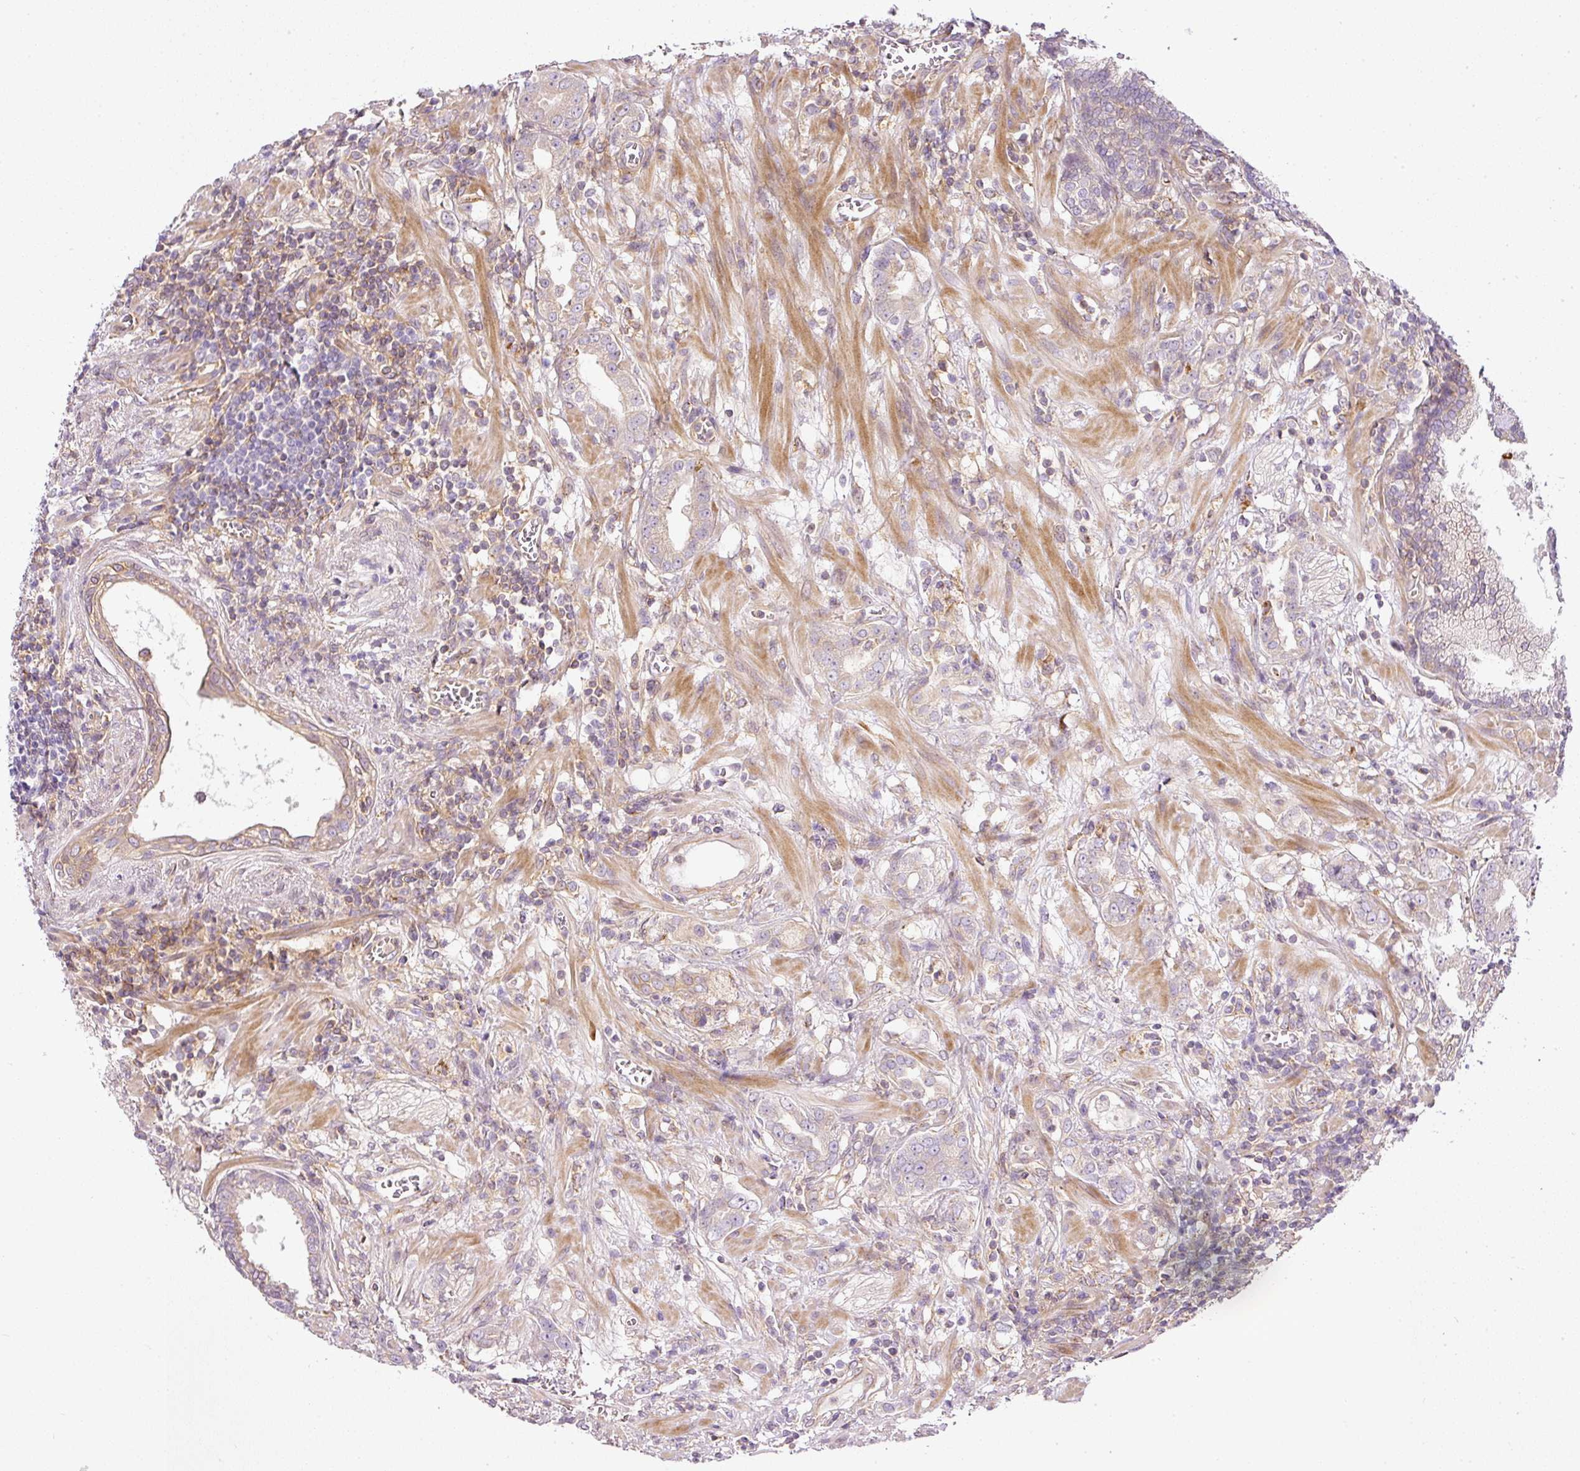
{"staining": {"intensity": "negative", "quantity": "none", "location": "none"}, "tissue": "prostate cancer", "cell_type": "Tumor cells", "image_type": "cancer", "snomed": [{"axis": "morphology", "description": "Adenocarcinoma, High grade"}, {"axis": "topography", "description": "Prostate"}], "caption": "Protein analysis of adenocarcinoma (high-grade) (prostate) reveals no significant expression in tumor cells.", "gene": "TBC1D2B", "patient": {"sex": "male", "age": 63}}